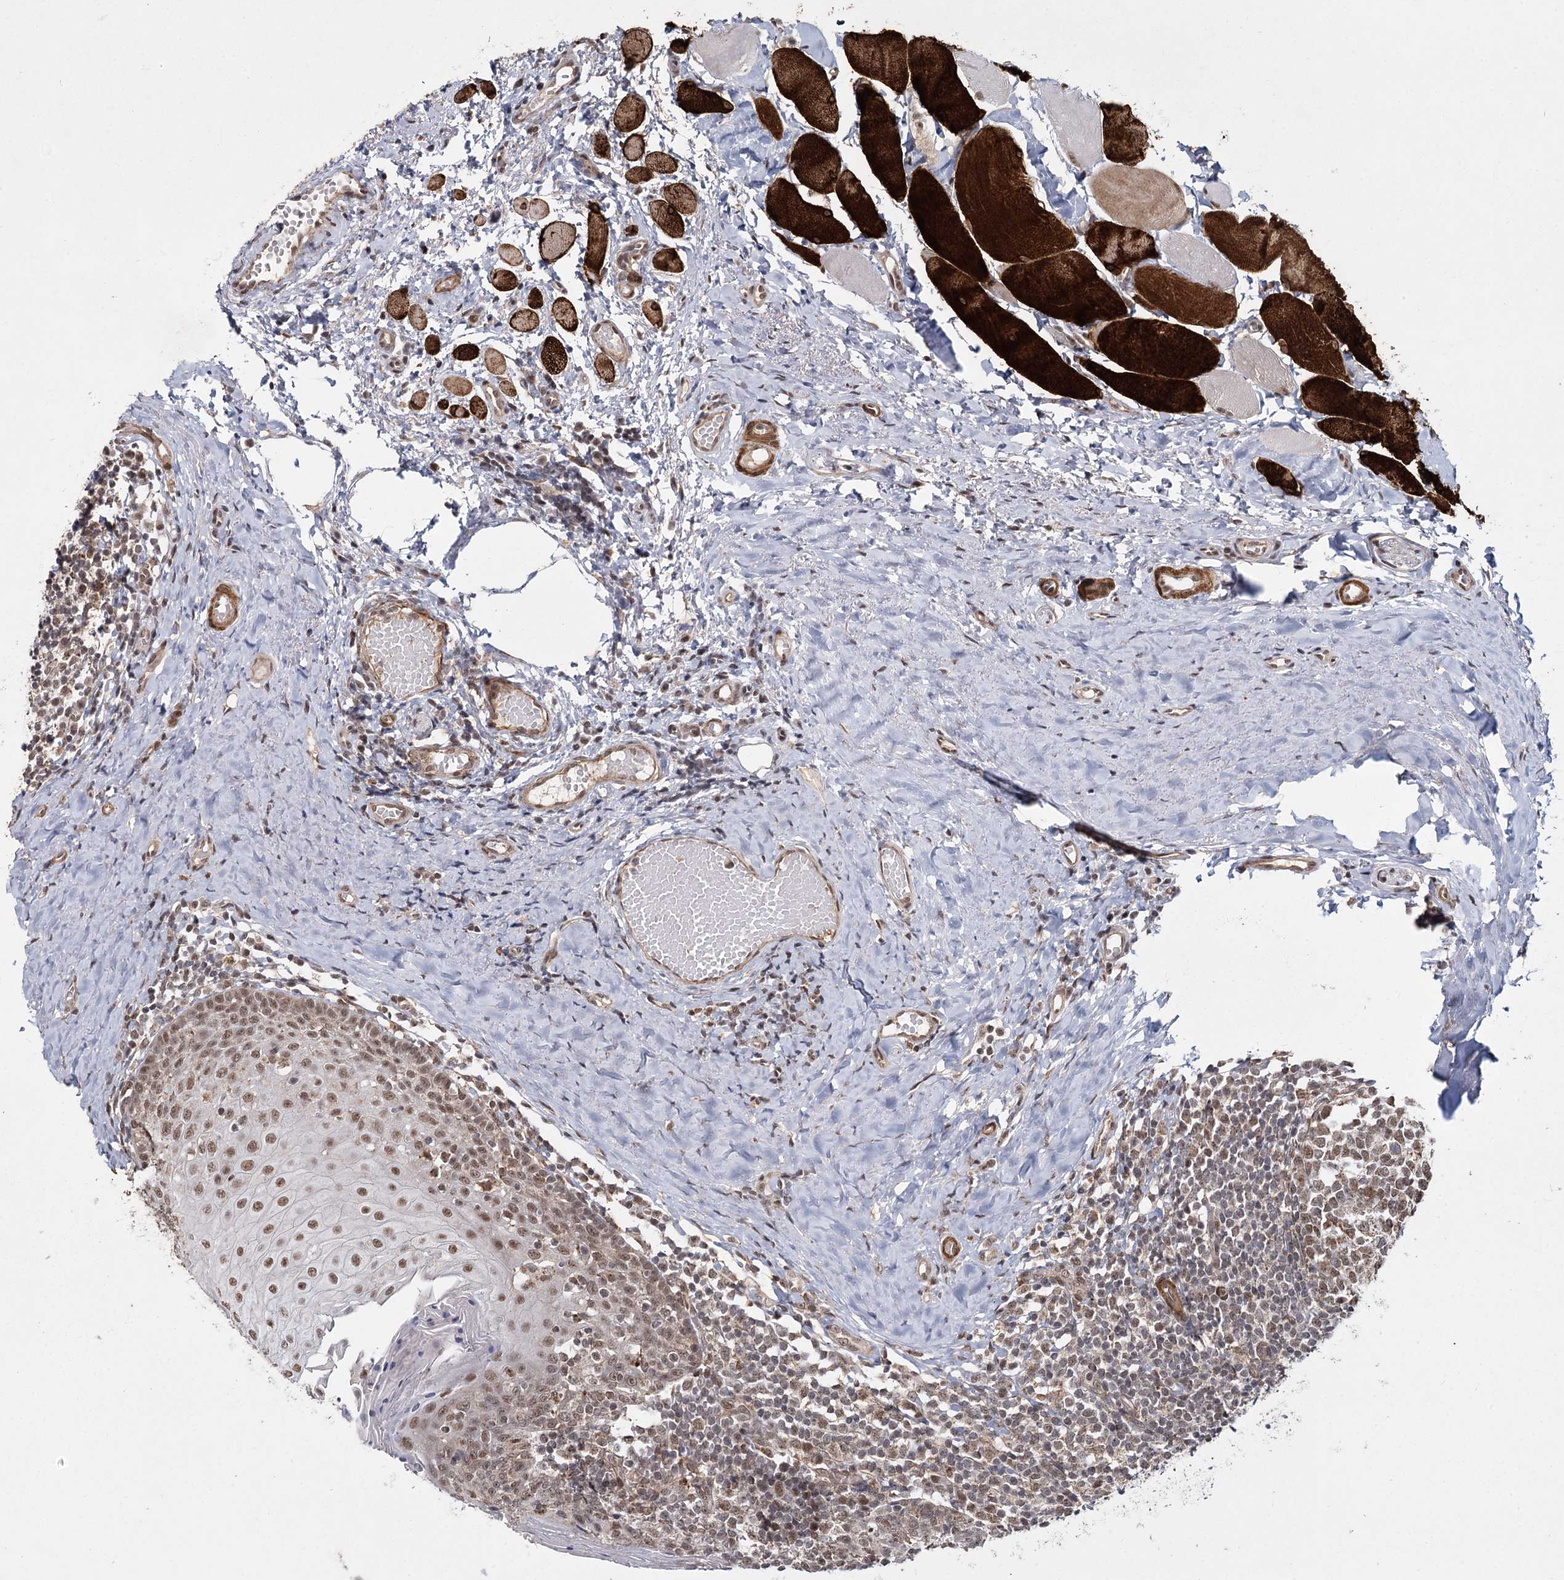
{"staining": {"intensity": "moderate", "quantity": ">75%", "location": "cytoplasmic/membranous,nuclear"}, "tissue": "tonsil", "cell_type": "Germinal center cells", "image_type": "normal", "snomed": [{"axis": "morphology", "description": "Normal tissue, NOS"}, {"axis": "topography", "description": "Tonsil"}], "caption": "Moderate cytoplasmic/membranous,nuclear expression is present in approximately >75% of germinal center cells in benign tonsil.", "gene": "ZCCHC24", "patient": {"sex": "female", "age": 19}}